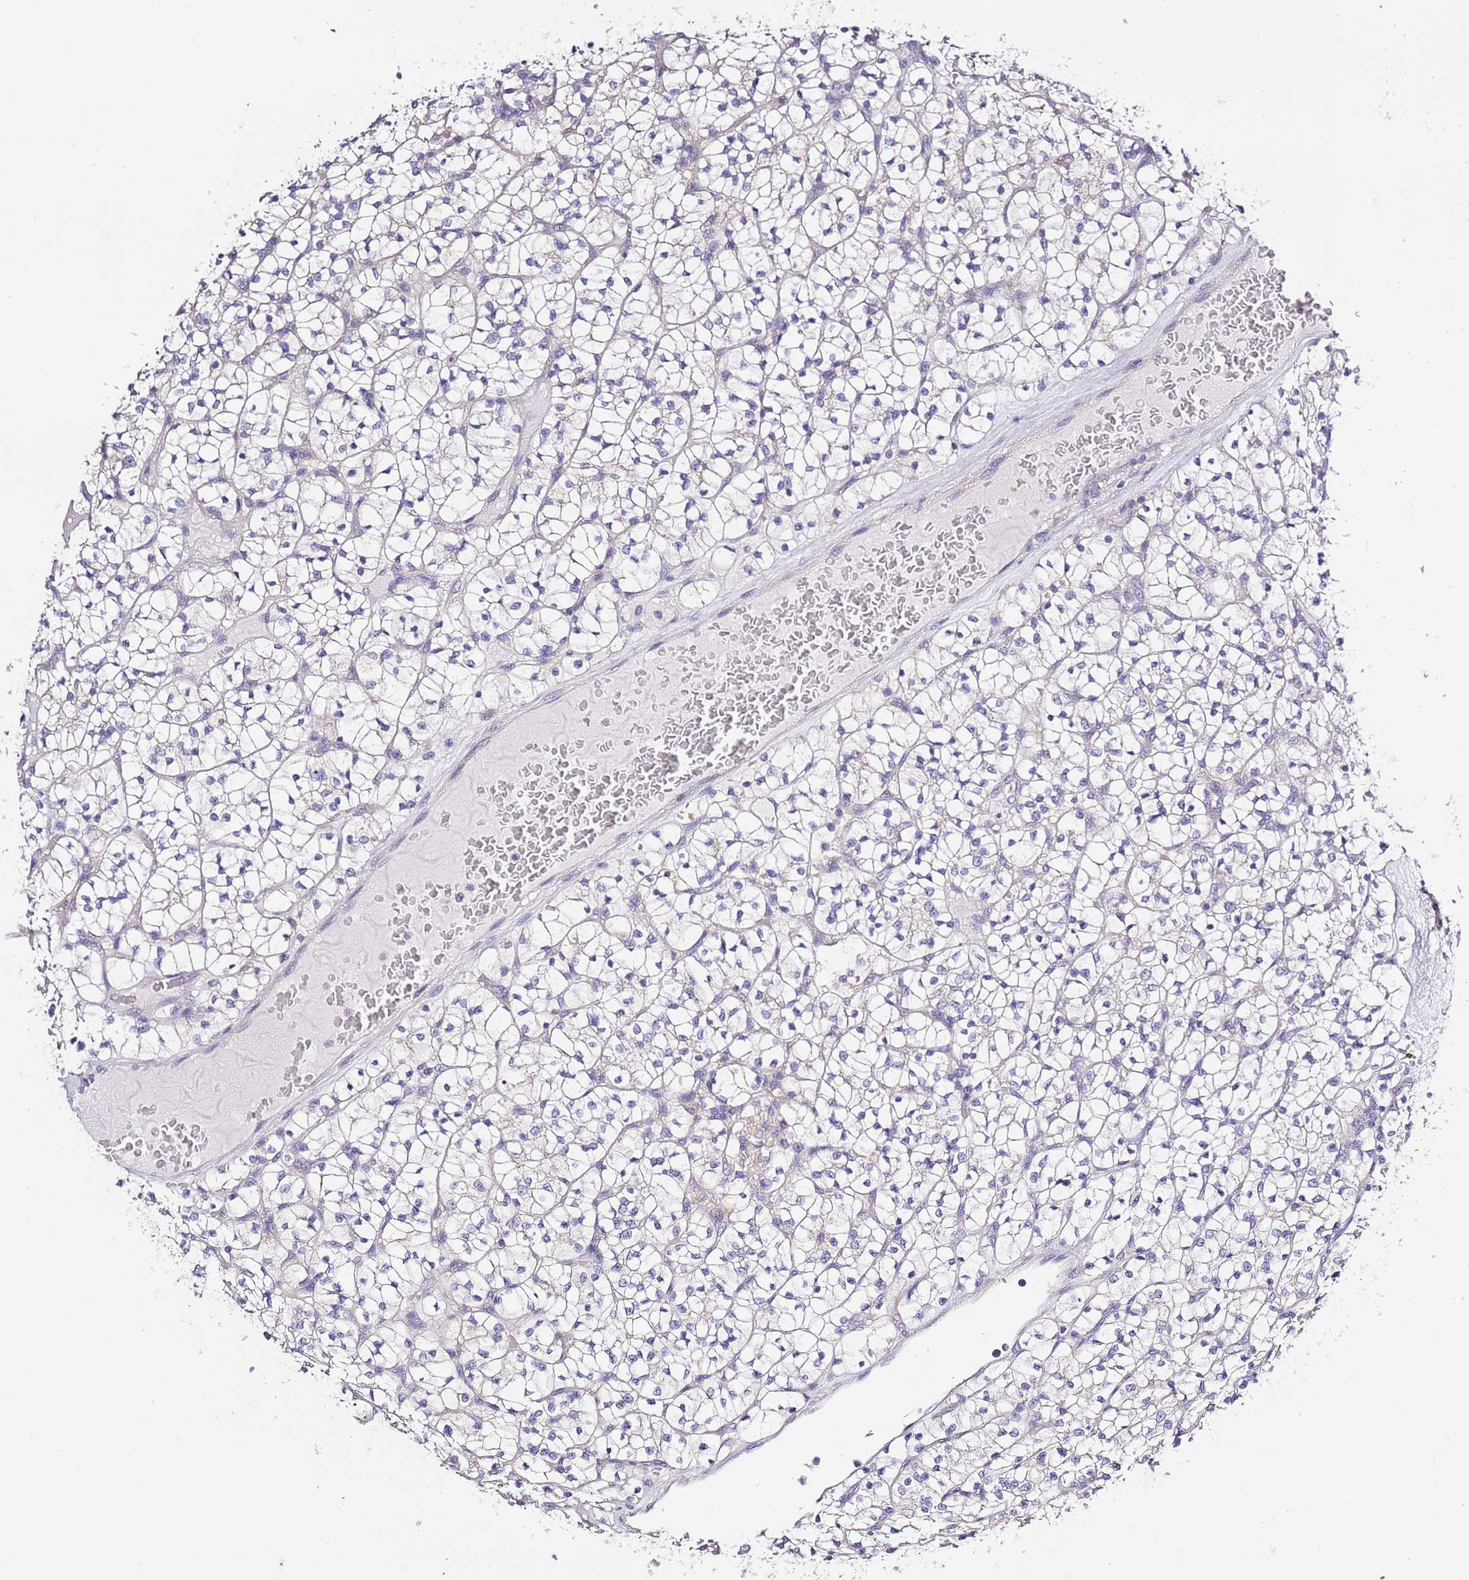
{"staining": {"intensity": "negative", "quantity": "none", "location": "none"}, "tissue": "renal cancer", "cell_type": "Tumor cells", "image_type": "cancer", "snomed": [{"axis": "morphology", "description": "Adenocarcinoma, NOS"}, {"axis": "topography", "description": "Kidney"}], "caption": "Immunohistochemical staining of renal cancer demonstrates no significant positivity in tumor cells.", "gene": "STIP1", "patient": {"sex": "female", "age": 64}}